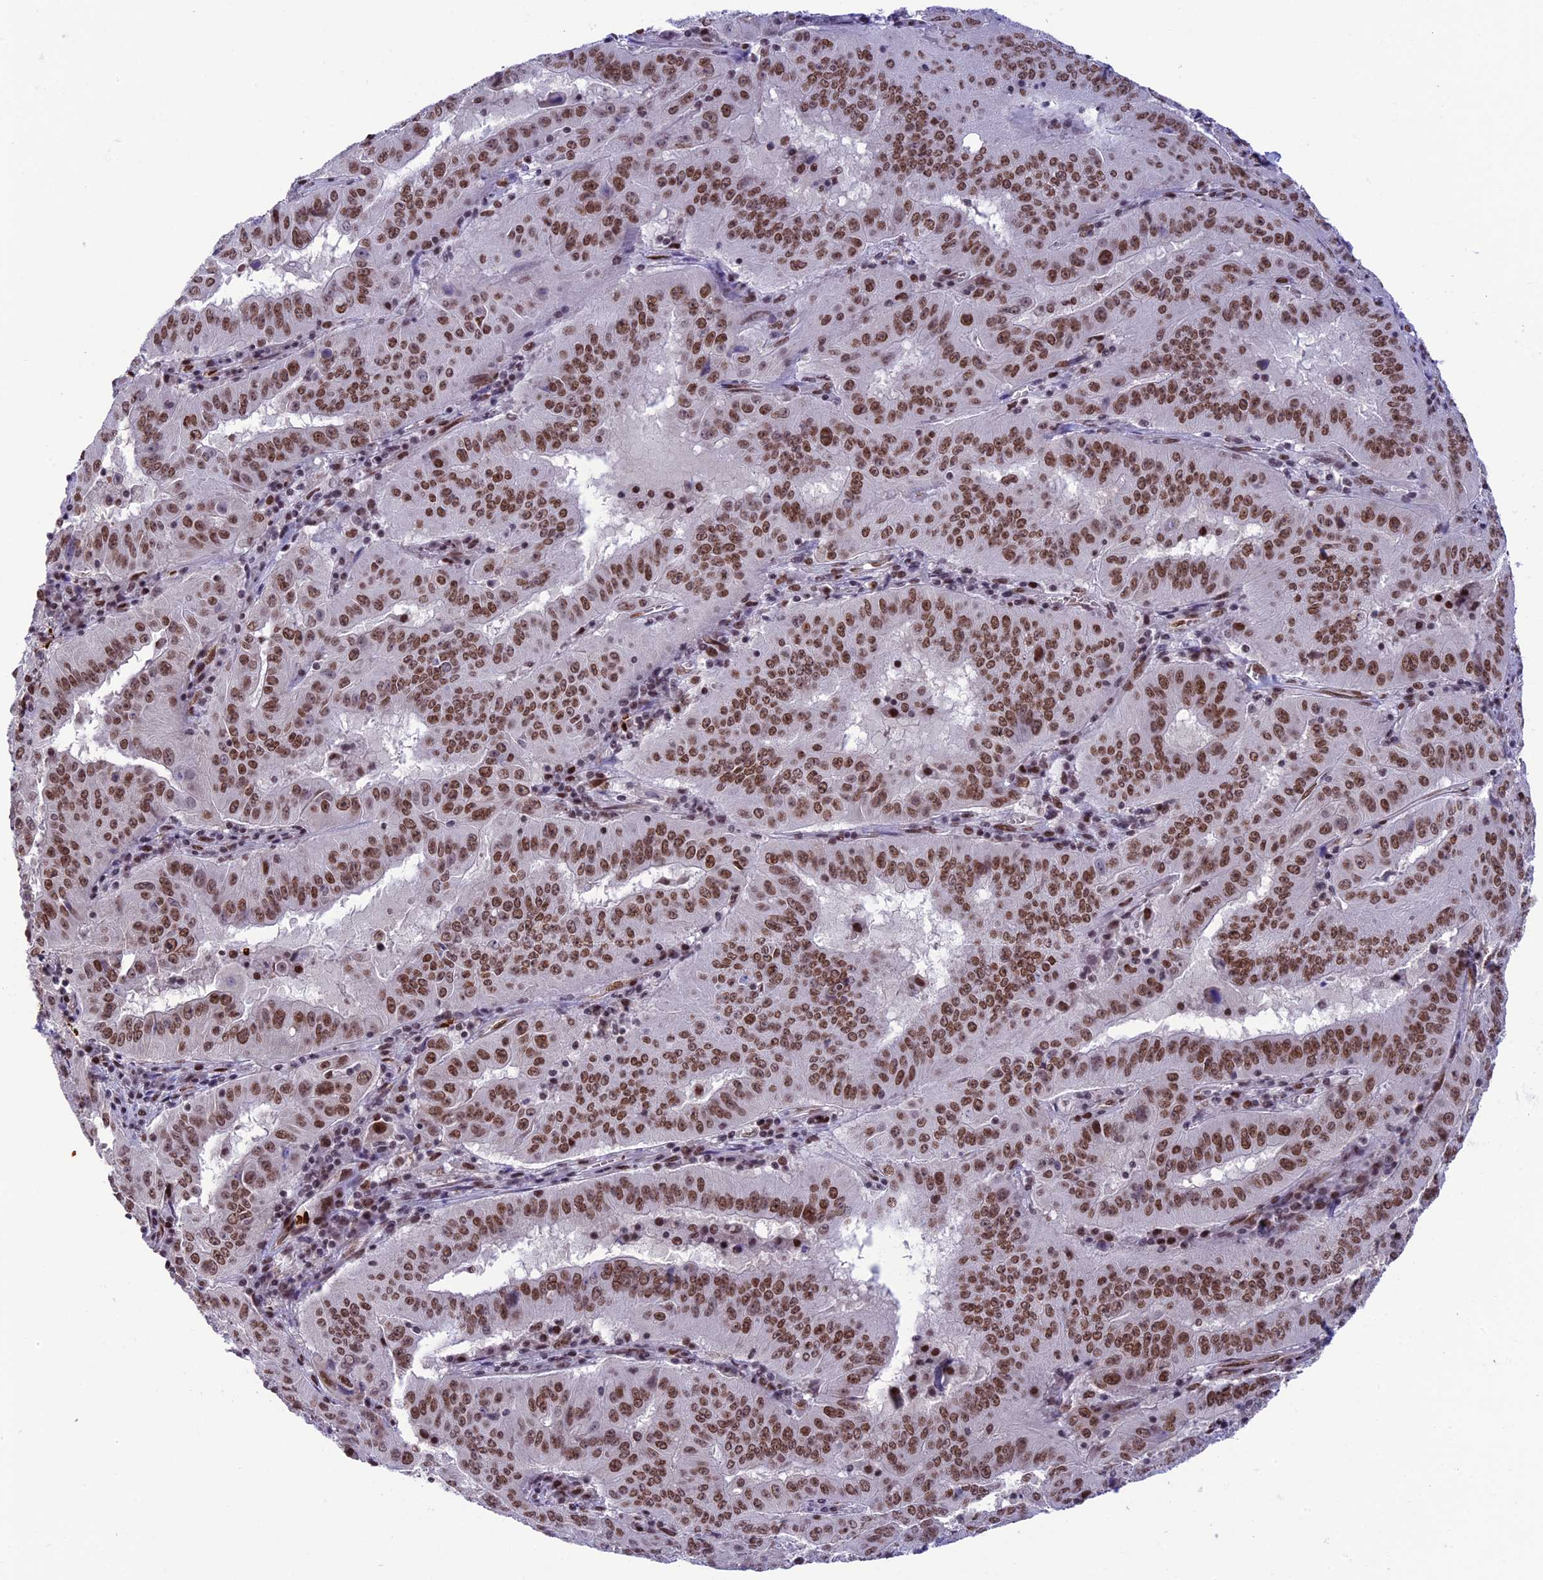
{"staining": {"intensity": "strong", "quantity": ">75%", "location": "nuclear"}, "tissue": "pancreatic cancer", "cell_type": "Tumor cells", "image_type": "cancer", "snomed": [{"axis": "morphology", "description": "Adenocarcinoma, NOS"}, {"axis": "topography", "description": "Pancreas"}], "caption": "Protein staining of pancreatic cancer (adenocarcinoma) tissue demonstrates strong nuclear staining in about >75% of tumor cells.", "gene": "MPHOSPH8", "patient": {"sex": "male", "age": 63}}